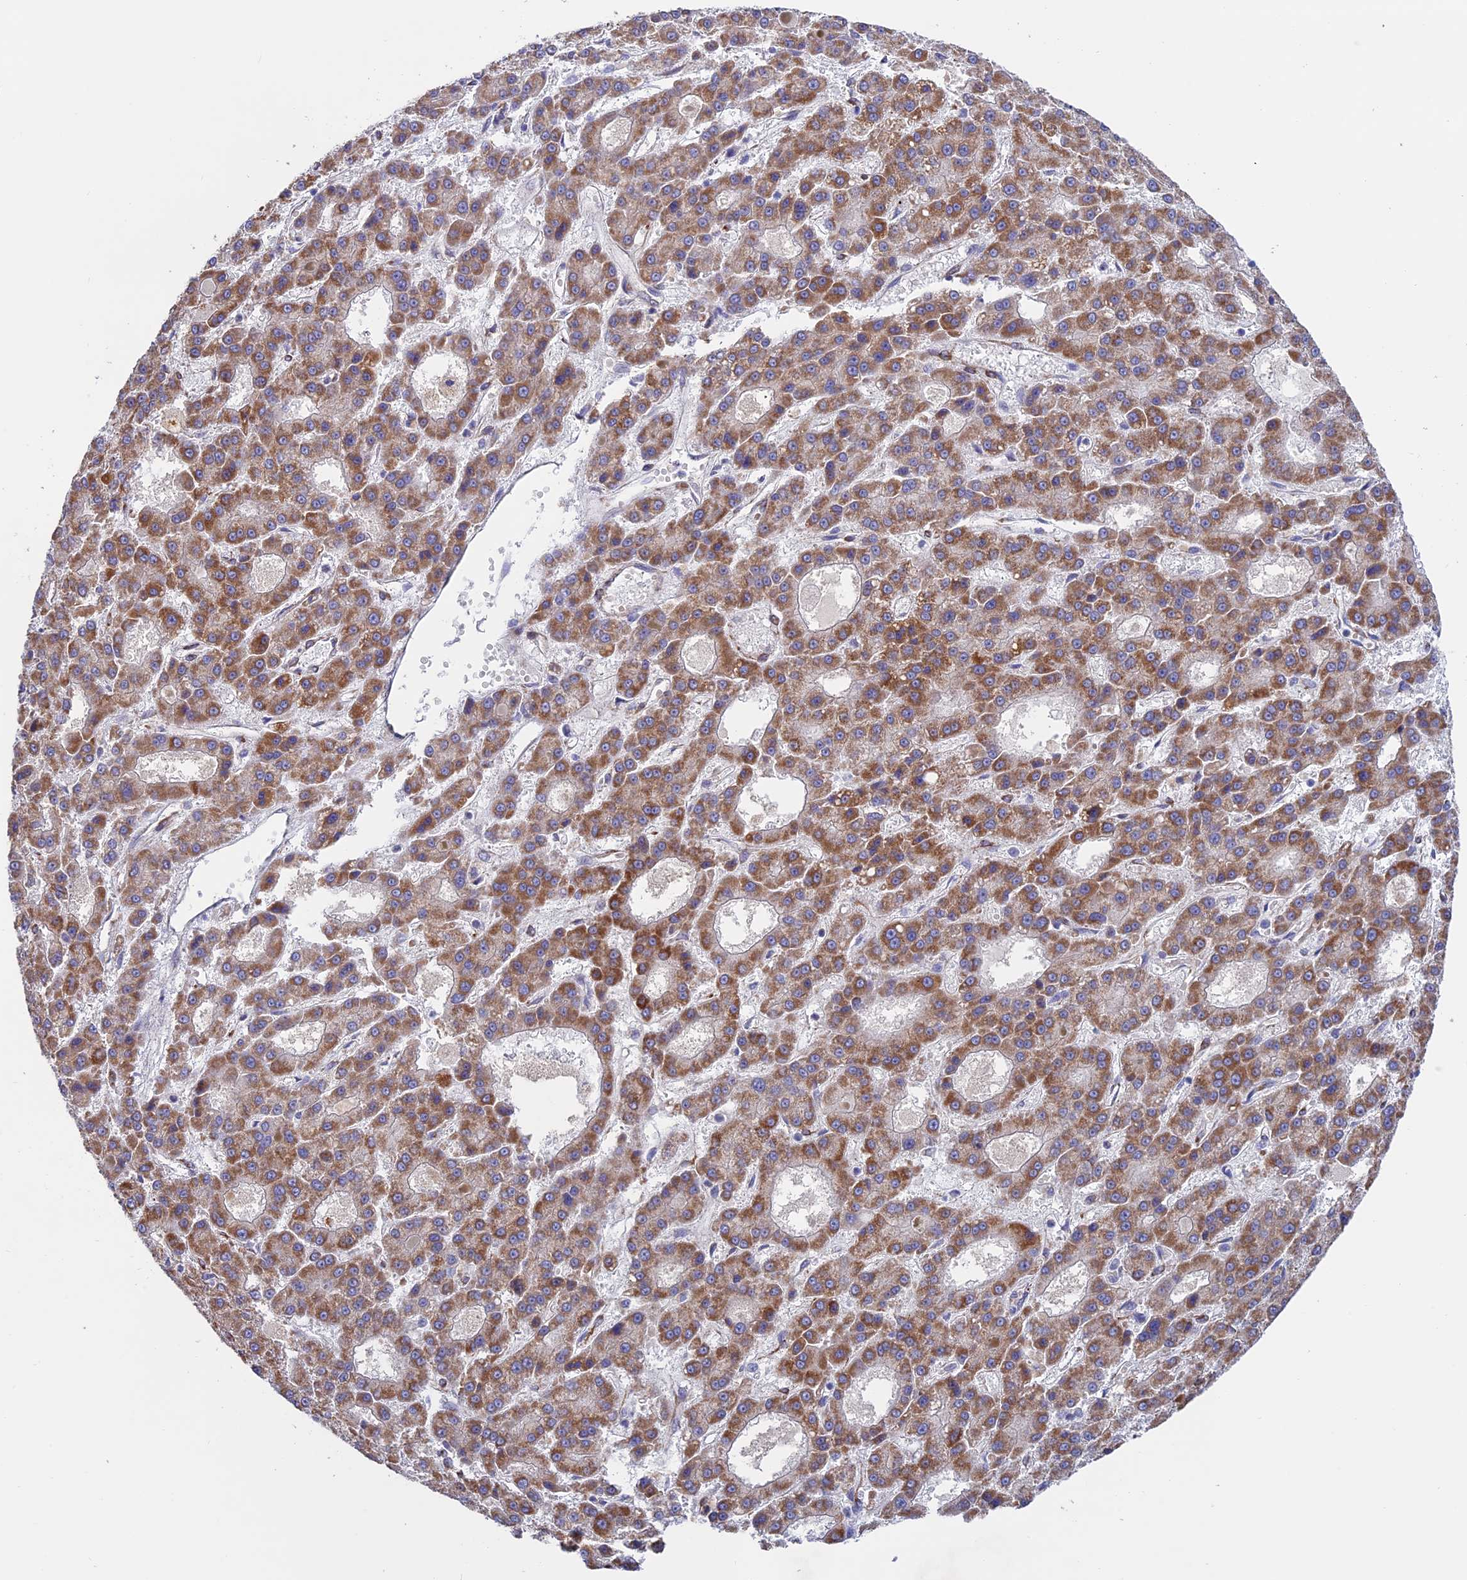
{"staining": {"intensity": "moderate", "quantity": ">75%", "location": "cytoplasmic/membranous"}, "tissue": "liver cancer", "cell_type": "Tumor cells", "image_type": "cancer", "snomed": [{"axis": "morphology", "description": "Carcinoma, Hepatocellular, NOS"}, {"axis": "topography", "description": "Liver"}], "caption": "IHC of human liver cancer (hepatocellular carcinoma) shows medium levels of moderate cytoplasmic/membranous staining in approximately >75% of tumor cells. The protein is shown in brown color, while the nuclei are stained blue.", "gene": "ETFDH", "patient": {"sex": "male", "age": 70}}